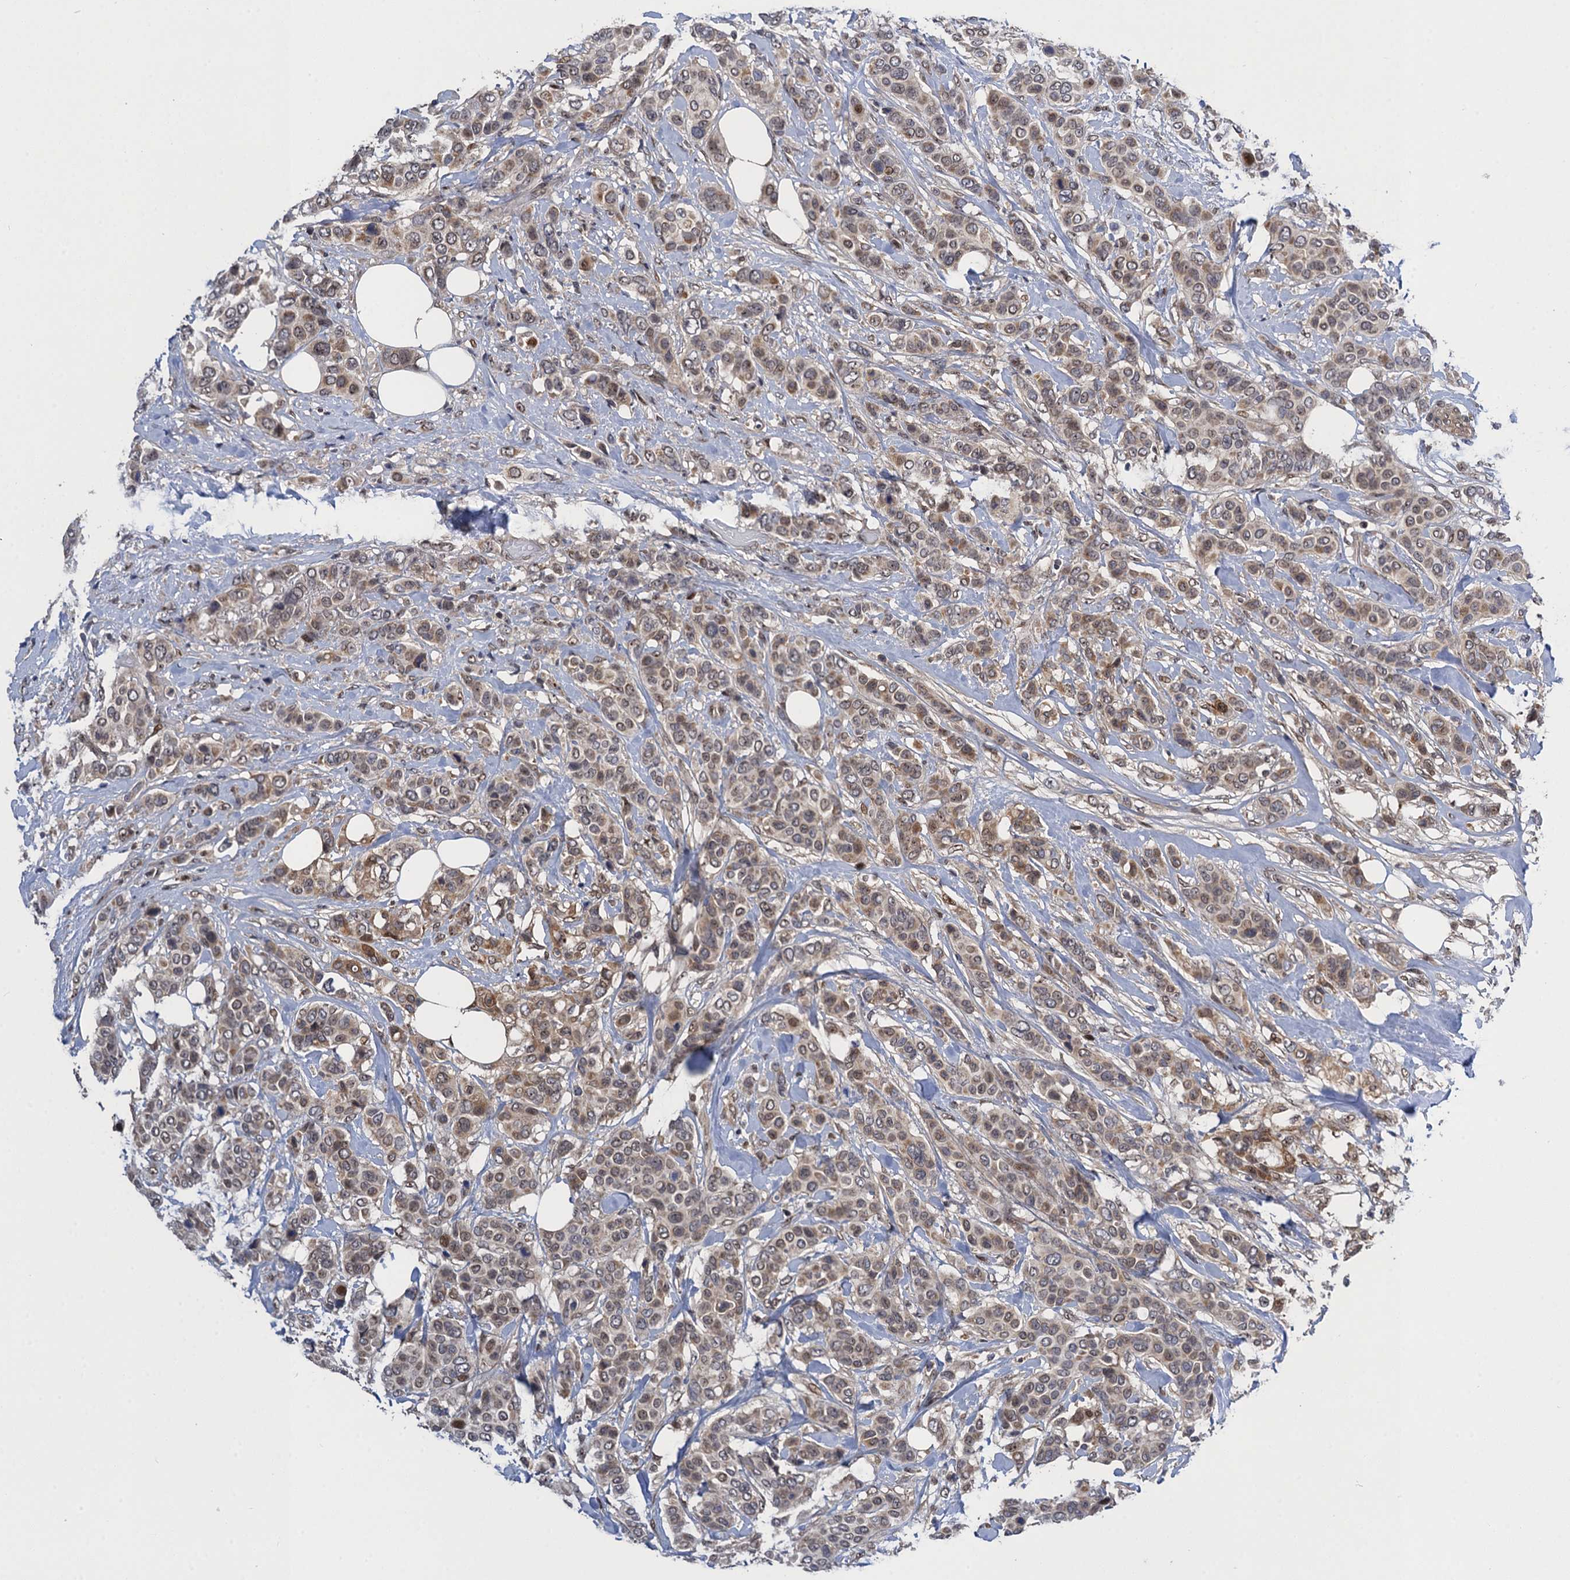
{"staining": {"intensity": "weak", "quantity": ">75%", "location": "cytoplasmic/membranous,nuclear"}, "tissue": "breast cancer", "cell_type": "Tumor cells", "image_type": "cancer", "snomed": [{"axis": "morphology", "description": "Lobular carcinoma"}, {"axis": "topography", "description": "Breast"}], "caption": "Immunohistochemical staining of breast cancer demonstrates low levels of weak cytoplasmic/membranous and nuclear protein positivity in about >75% of tumor cells. Nuclei are stained in blue.", "gene": "ZAR1L", "patient": {"sex": "female", "age": 51}}